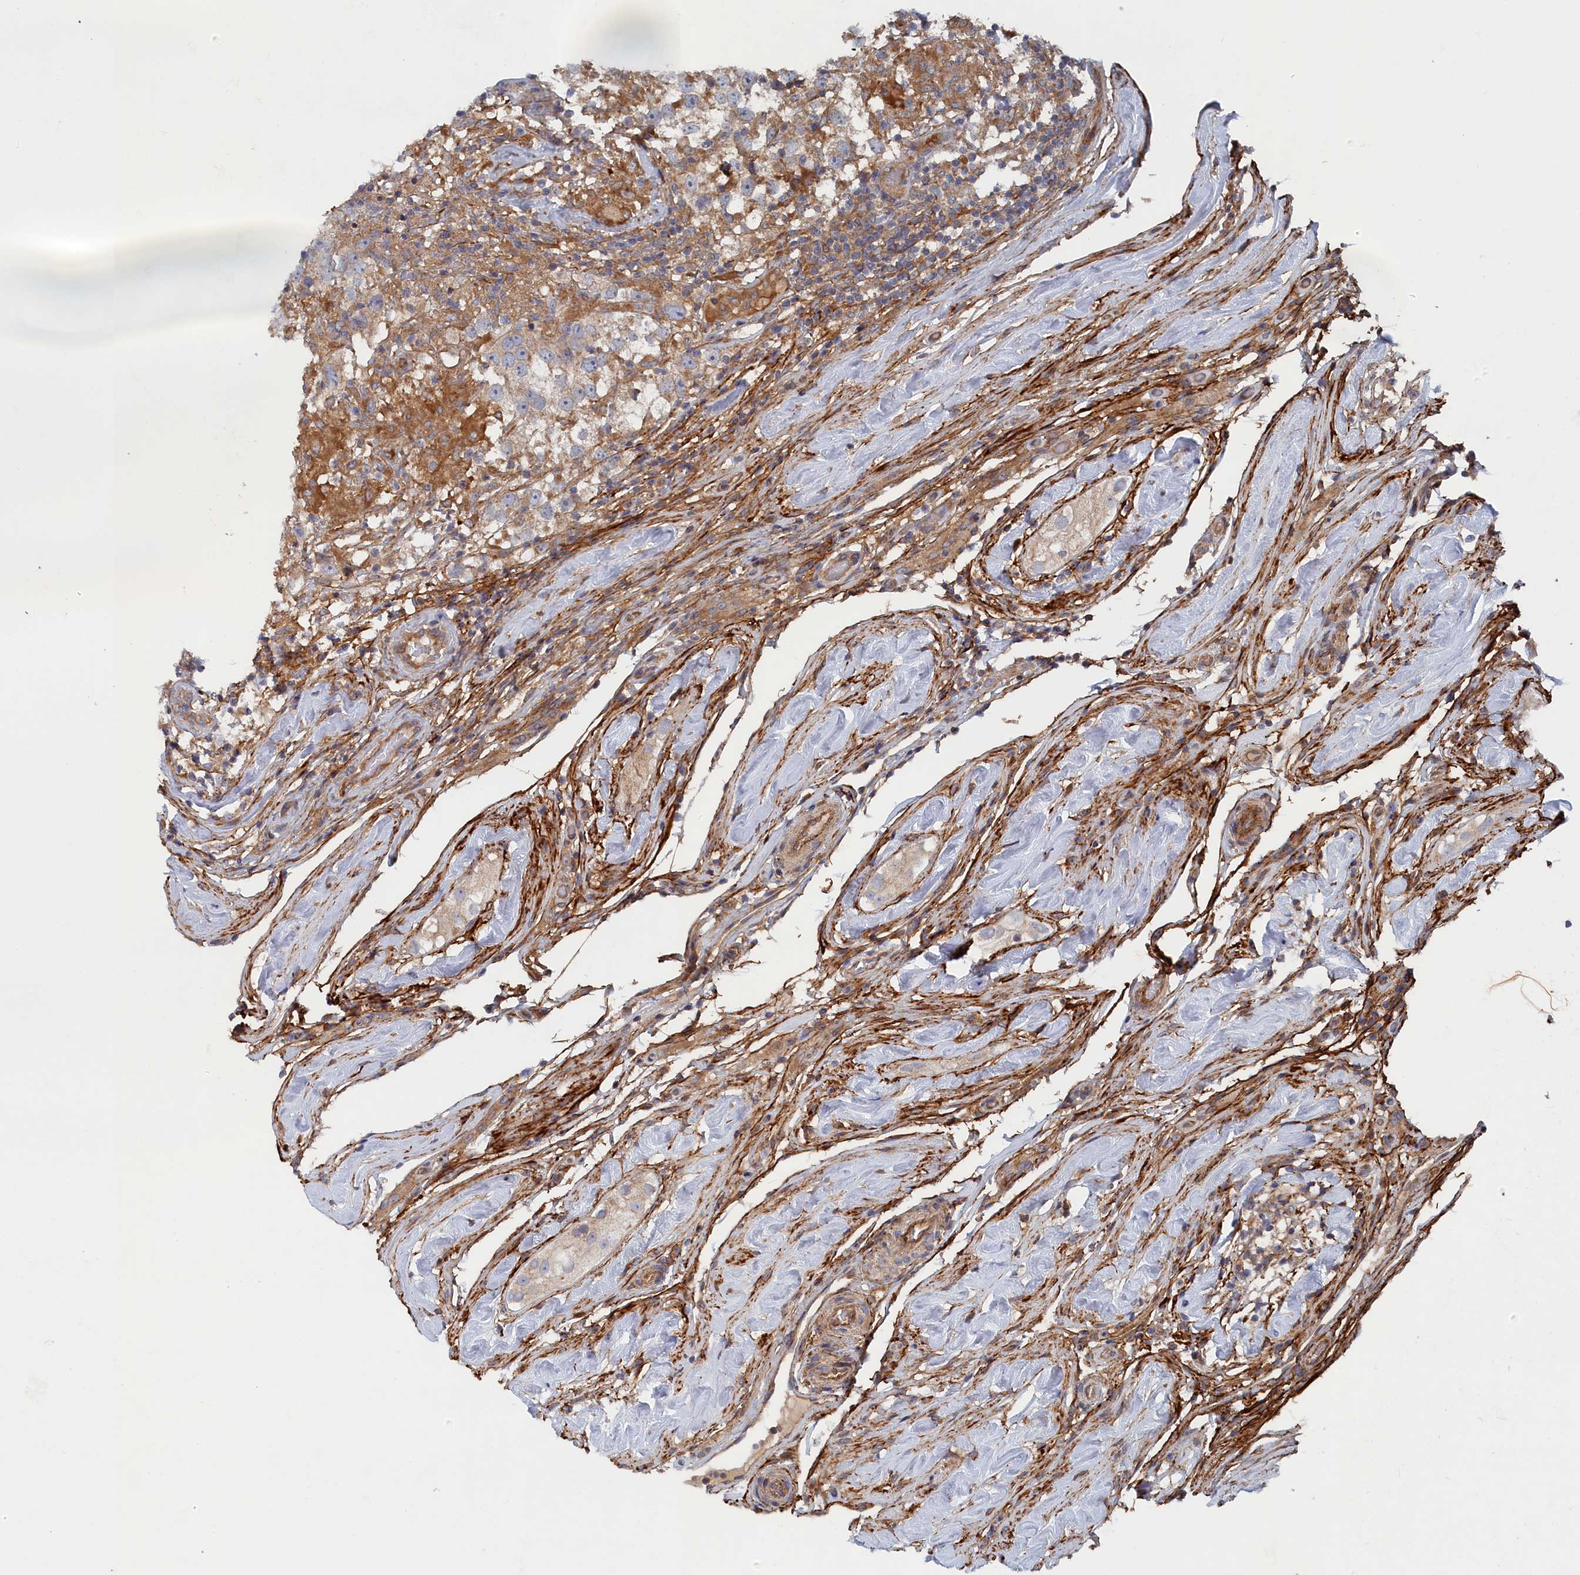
{"staining": {"intensity": "moderate", "quantity": ">75%", "location": "cytoplasmic/membranous"}, "tissue": "testis cancer", "cell_type": "Tumor cells", "image_type": "cancer", "snomed": [{"axis": "morphology", "description": "Seminoma, NOS"}, {"axis": "topography", "description": "Testis"}], "caption": "A medium amount of moderate cytoplasmic/membranous staining is identified in approximately >75% of tumor cells in testis cancer tissue. (DAB IHC with brightfield microscopy, high magnification).", "gene": "TMEM196", "patient": {"sex": "male", "age": 46}}